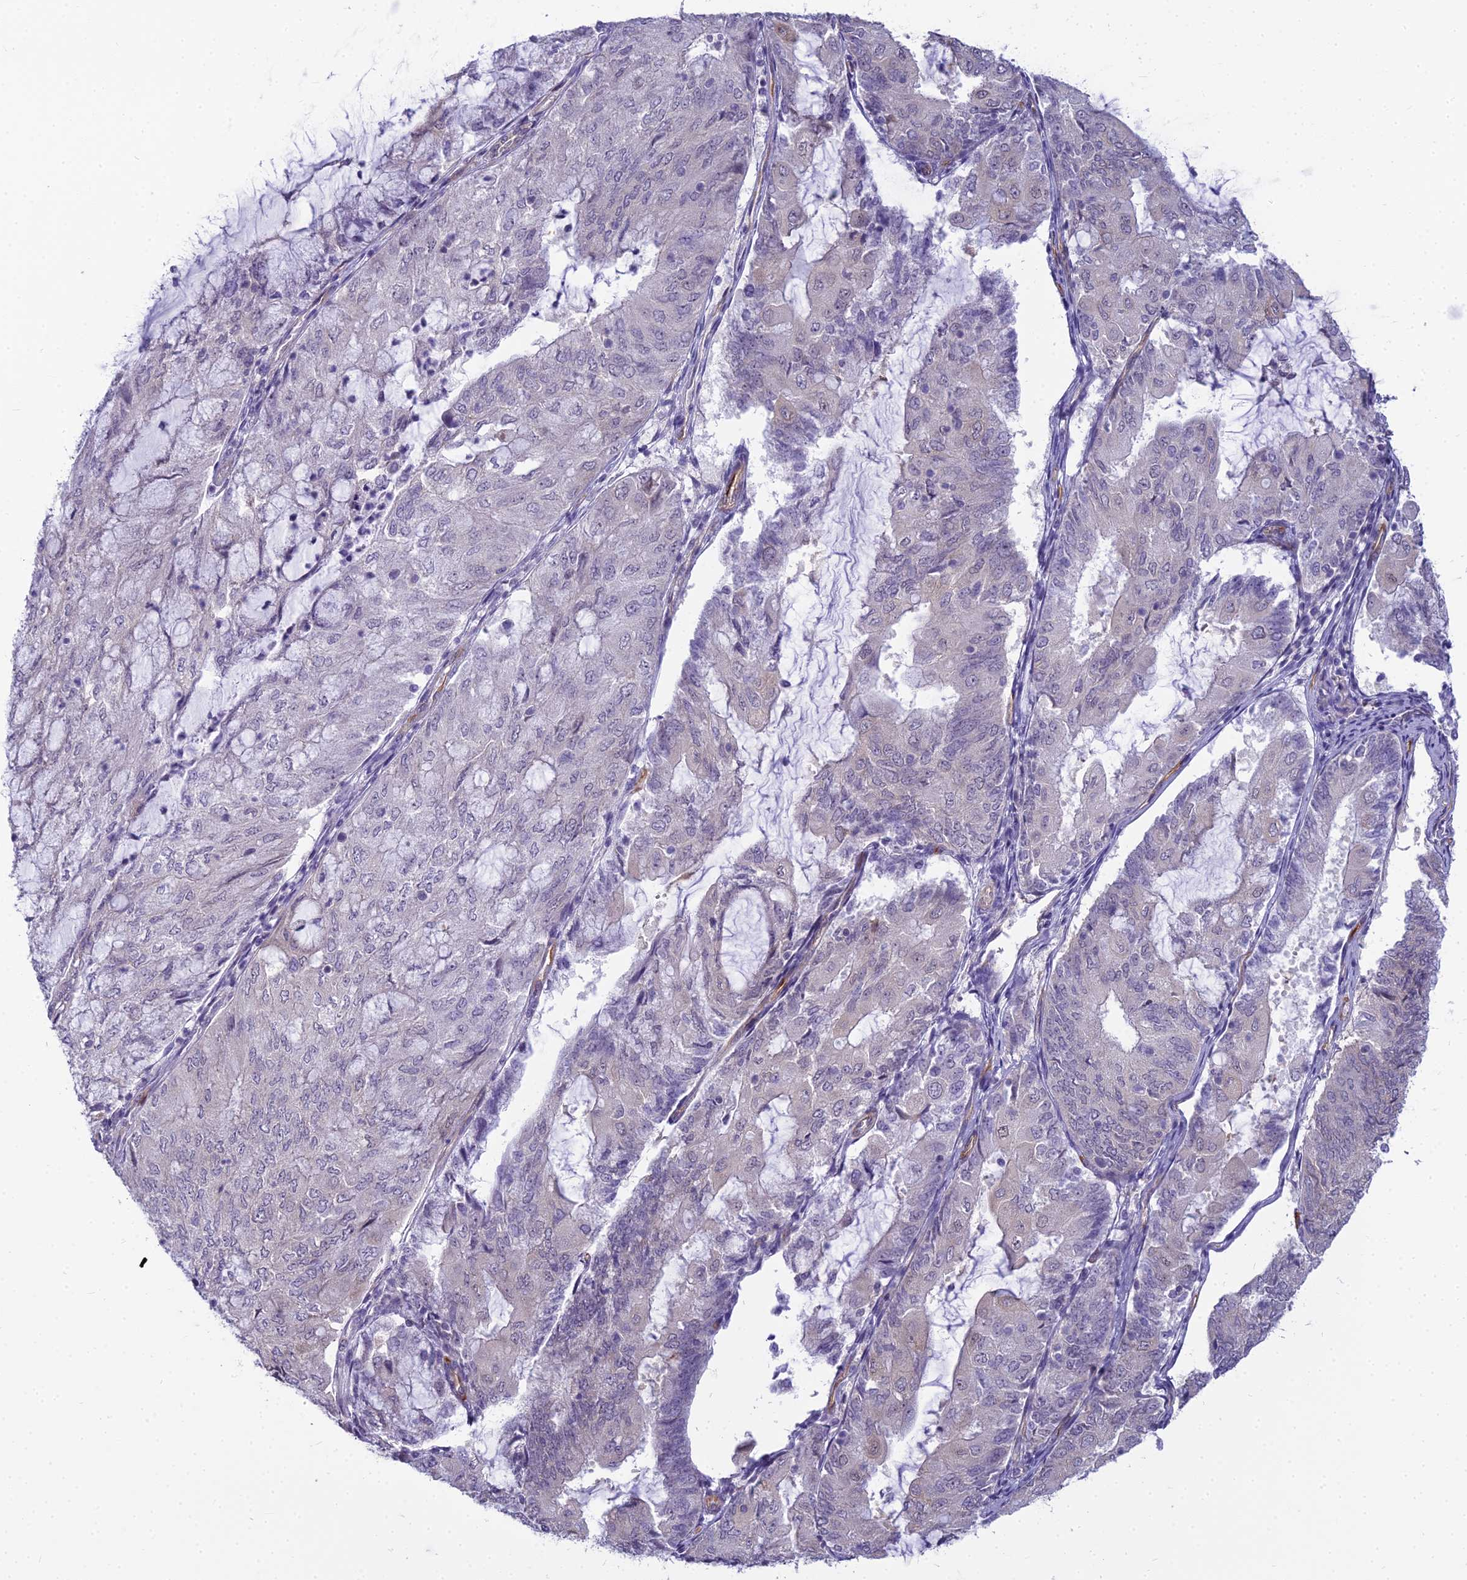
{"staining": {"intensity": "negative", "quantity": "none", "location": "none"}, "tissue": "endometrial cancer", "cell_type": "Tumor cells", "image_type": "cancer", "snomed": [{"axis": "morphology", "description": "Adenocarcinoma, NOS"}, {"axis": "topography", "description": "Endometrium"}], "caption": "The histopathology image demonstrates no significant staining in tumor cells of endometrial cancer.", "gene": "RGL3", "patient": {"sex": "female", "age": 81}}